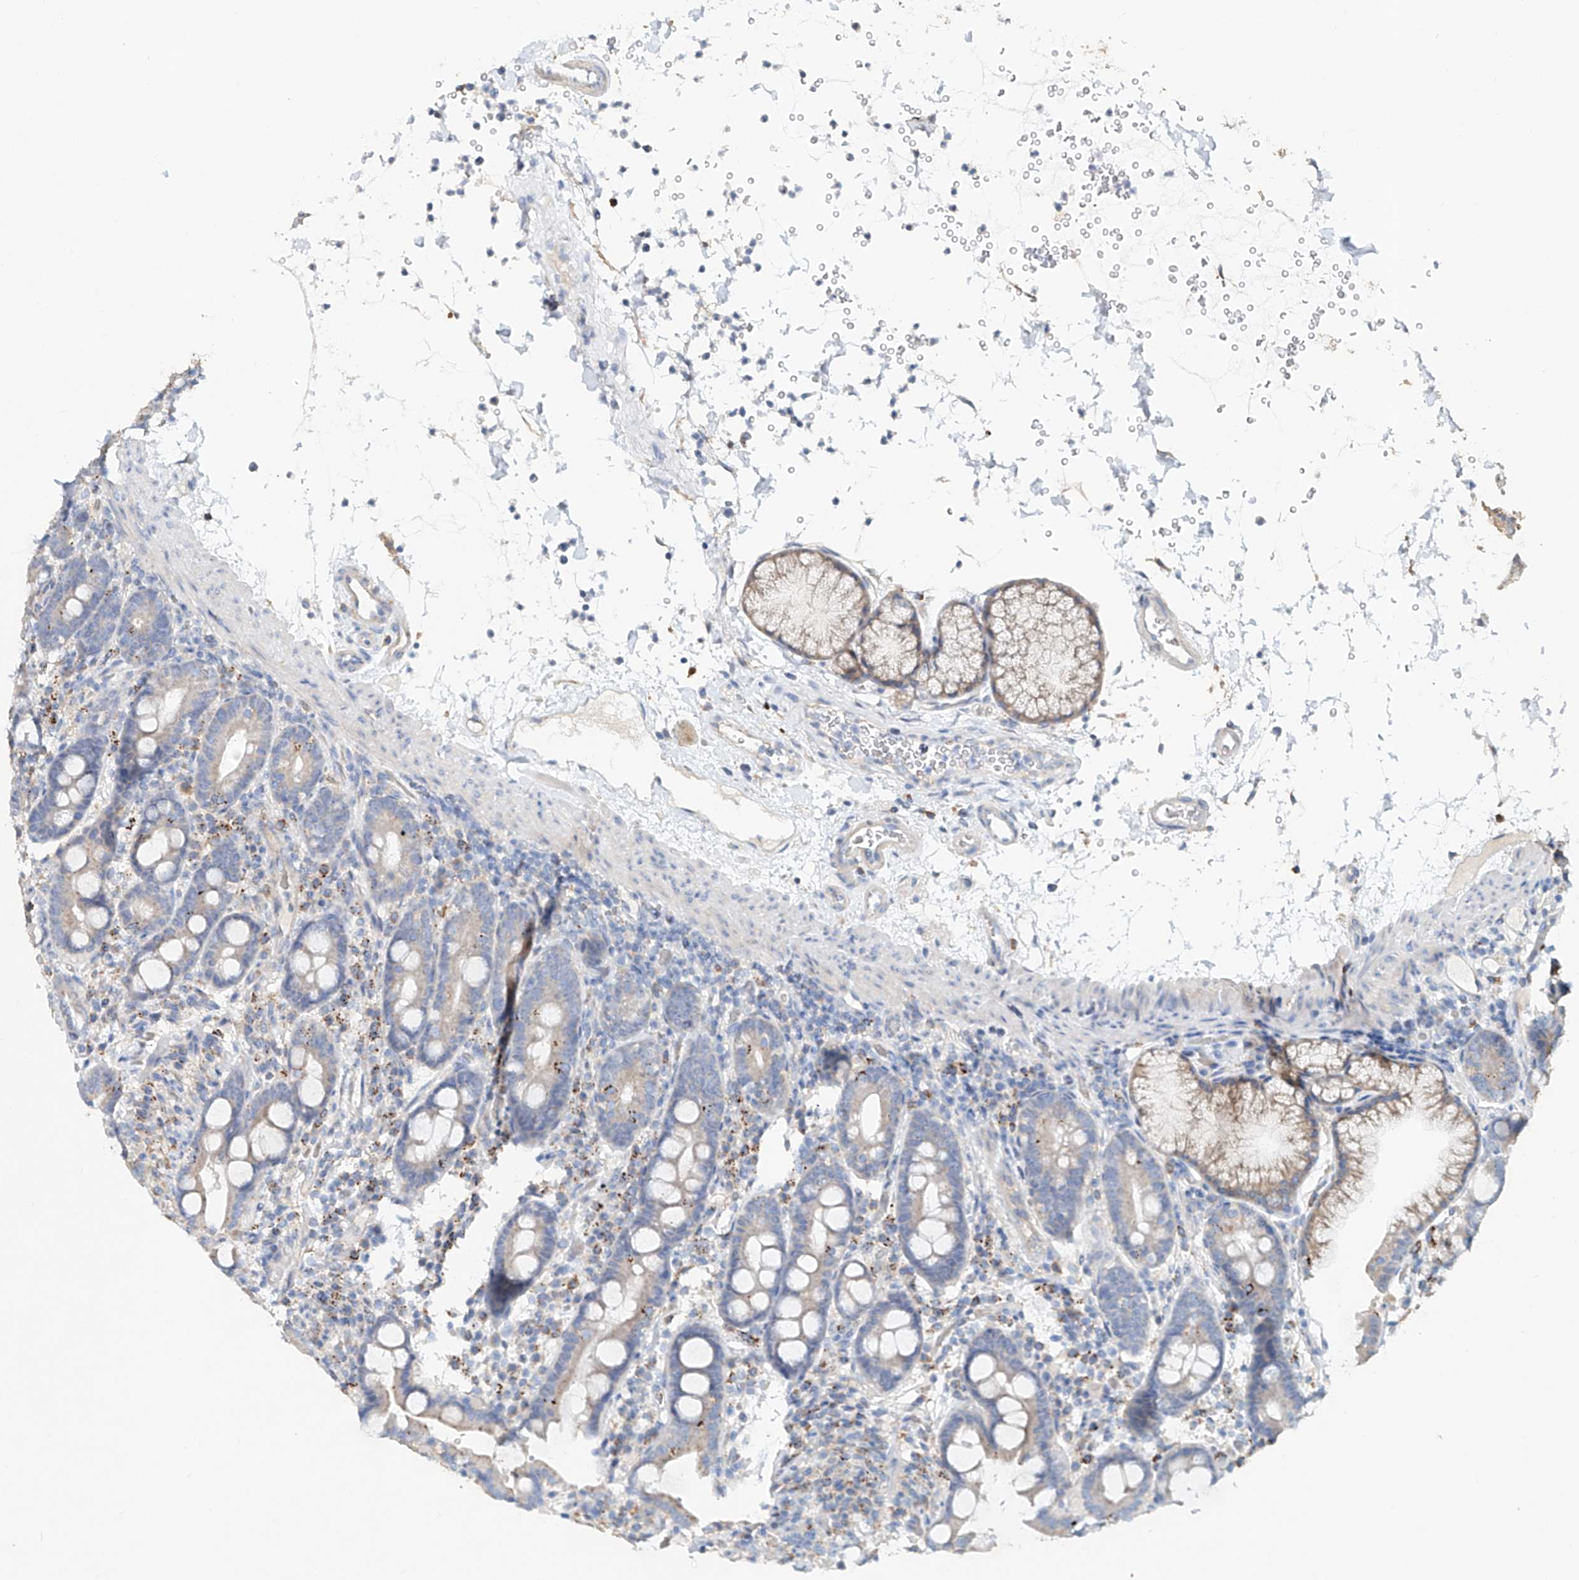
{"staining": {"intensity": "strong", "quantity": "25%-75%", "location": "cytoplasmic/membranous"}, "tissue": "duodenum", "cell_type": "Glandular cells", "image_type": "normal", "snomed": [{"axis": "morphology", "description": "Normal tissue, NOS"}, {"axis": "topography", "description": "Duodenum"}], "caption": "IHC (DAB) staining of unremarkable human duodenum reveals strong cytoplasmic/membranous protein staining in approximately 25%-75% of glandular cells. The staining was performed using DAB, with brown indicating positive protein expression. Nuclei are stained blue with hematoxylin.", "gene": "TRIM47", "patient": {"sex": "male", "age": 54}}